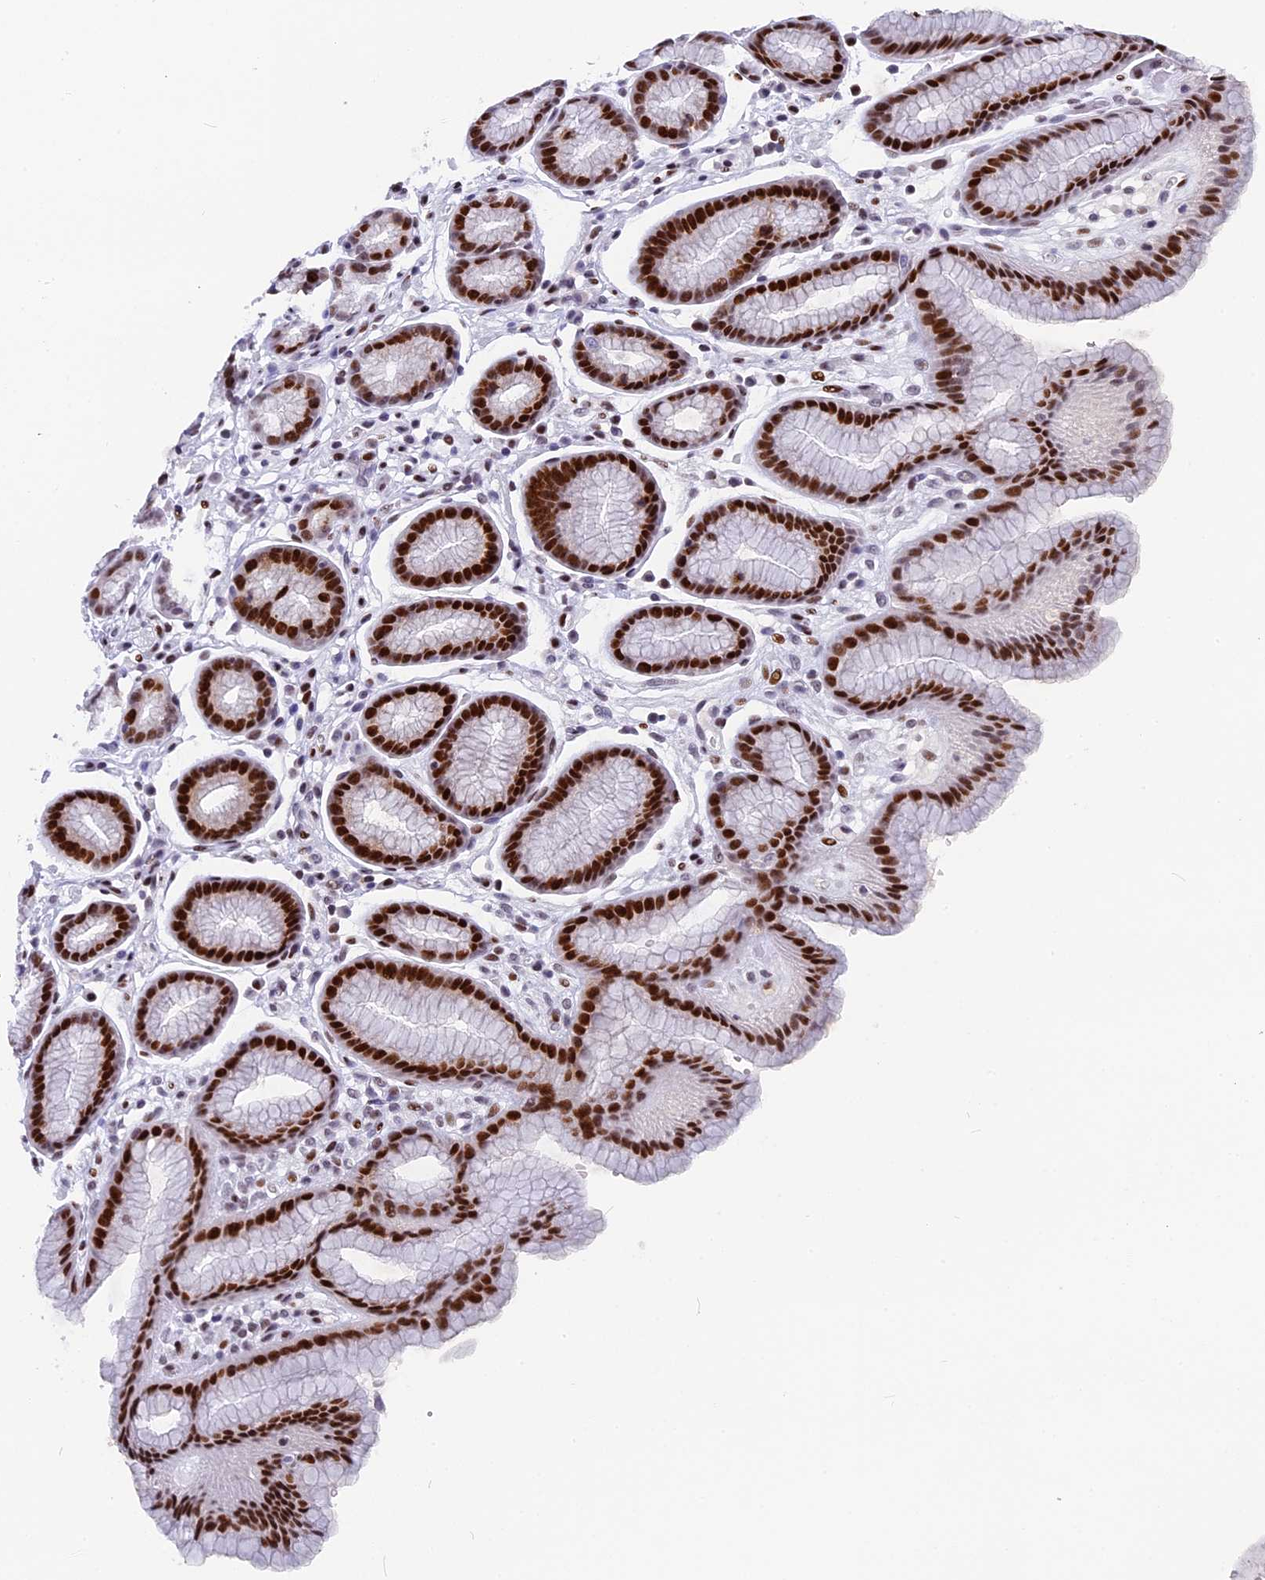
{"staining": {"intensity": "strong", "quantity": "25%-75%", "location": "nuclear"}, "tissue": "stomach", "cell_type": "Glandular cells", "image_type": "normal", "snomed": [{"axis": "morphology", "description": "Normal tissue, NOS"}, {"axis": "topography", "description": "Stomach"}], "caption": "Strong nuclear protein positivity is seen in about 25%-75% of glandular cells in stomach.", "gene": "NSA2", "patient": {"sex": "male", "age": 42}}